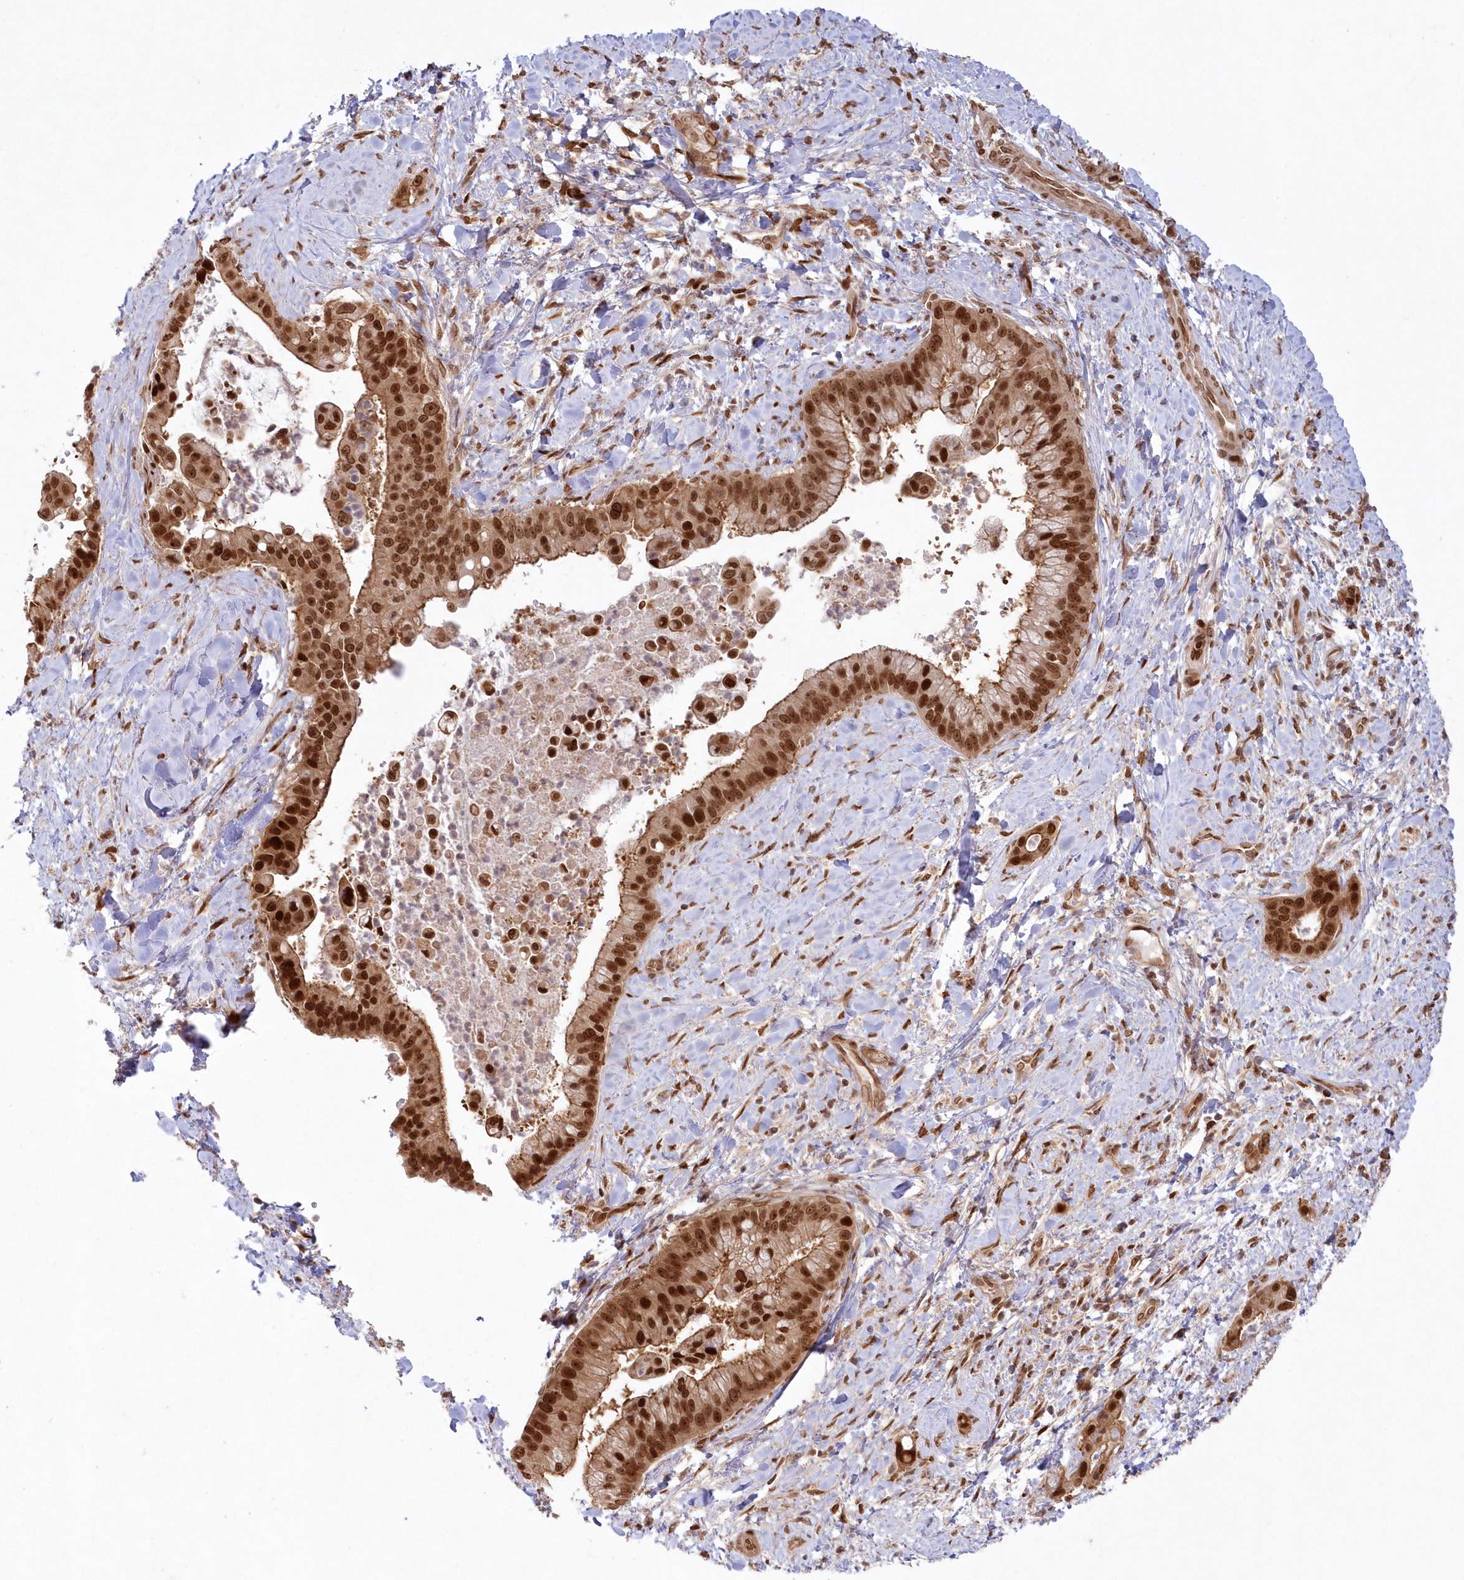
{"staining": {"intensity": "strong", "quantity": ">75%", "location": "cytoplasmic/membranous,nuclear"}, "tissue": "liver cancer", "cell_type": "Tumor cells", "image_type": "cancer", "snomed": [{"axis": "morphology", "description": "Cholangiocarcinoma"}, {"axis": "topography", "description": "Liver"}], "caption": "Immunohistochemical staining of liver cholangiocarcinoma displays high levels of strong cytoplasmic/membranous and nuclear protein staining in about >75% of tumor cells.", "gene": "TOGARAM2", "patient": {"sex": "female", "age": 54}}